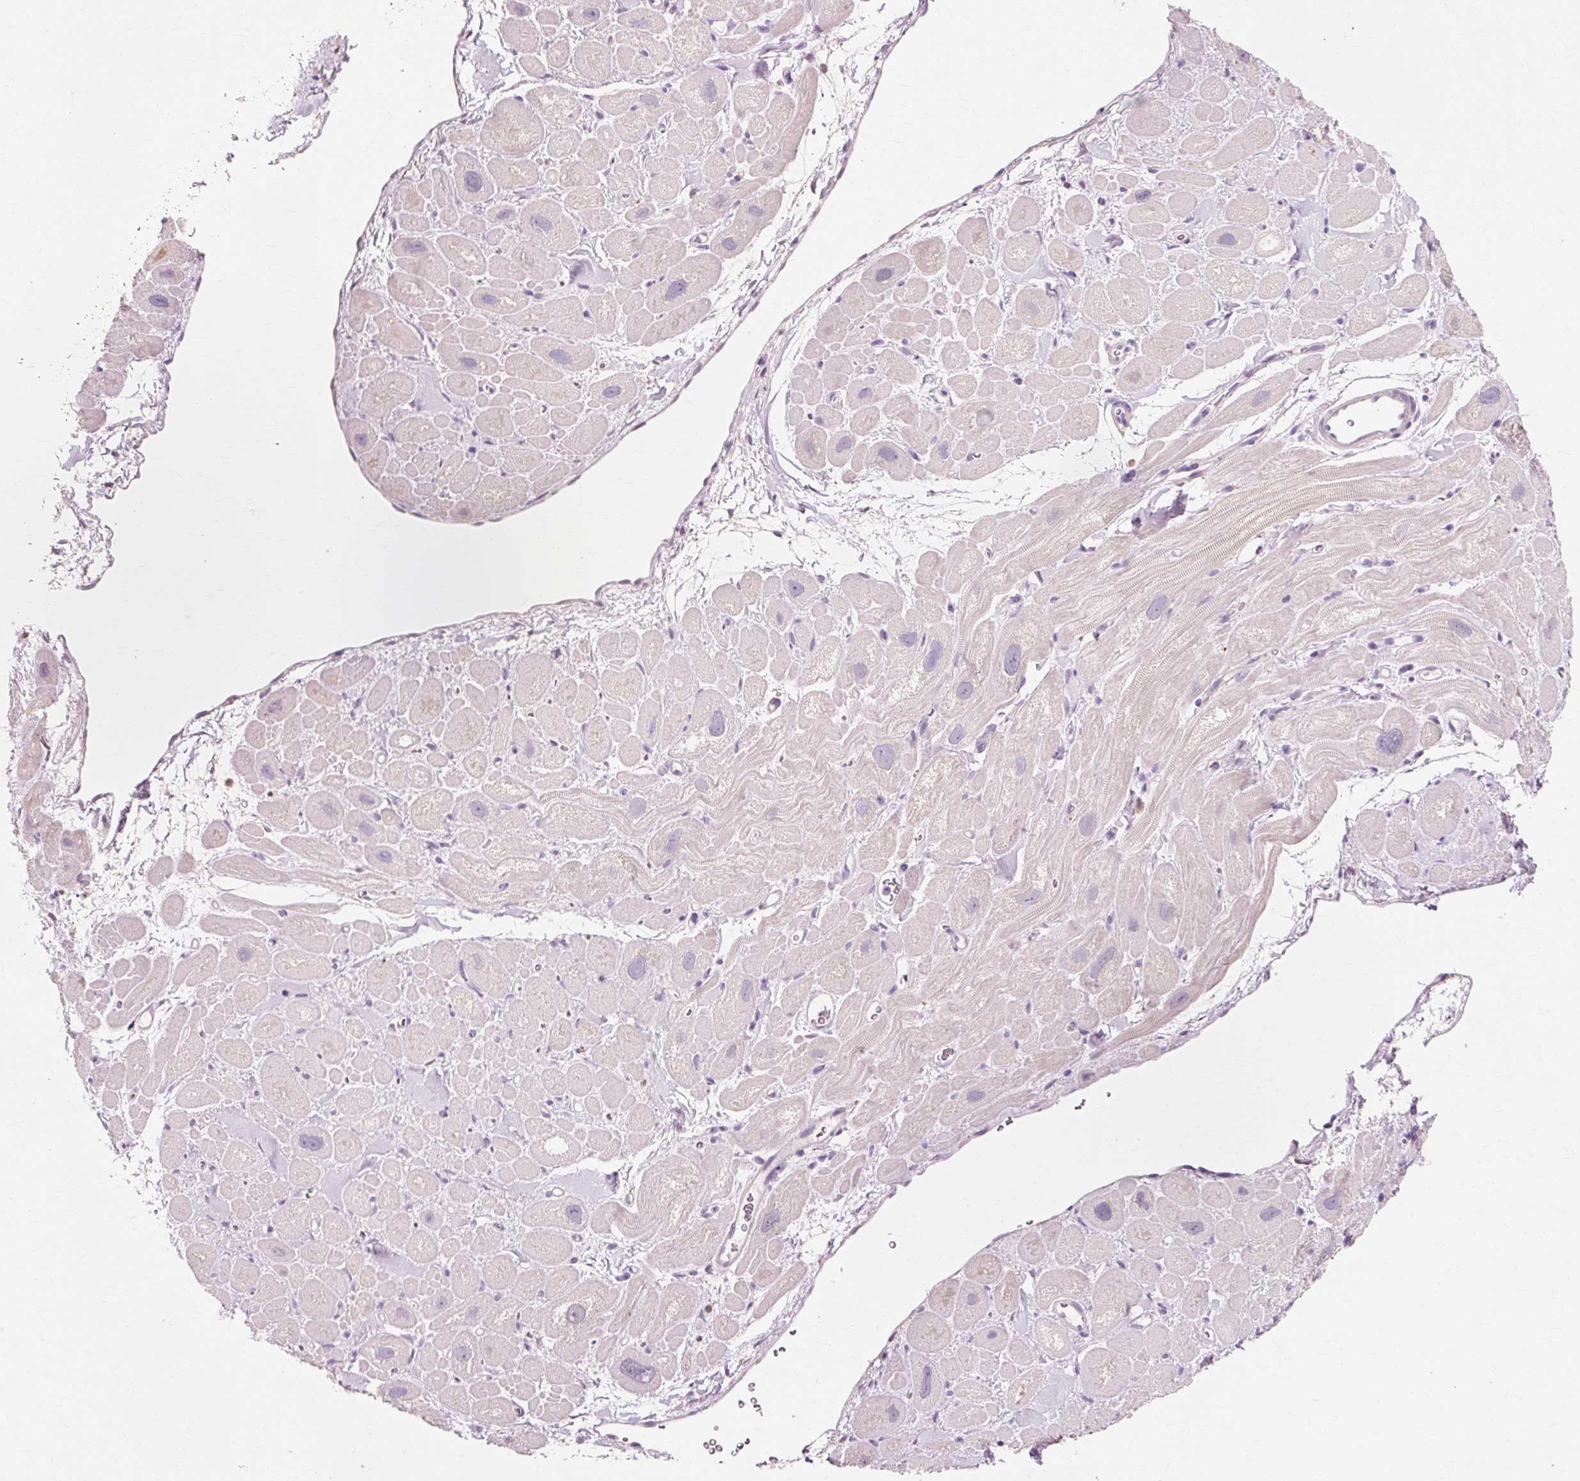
{"staining": {"intensity": "negative", "quantity": "none", "location": "none"}, "tissue": "heart muscle", "cell_type": "Cardiomyocytes", "image_type": "normal", "snomed": [{"axis": "morphology", "description": "Normal tissue, NOS"}, {"axis": "topography", "description": "Heart"}], "caption": "Immunohistochemistry of unremarkable heart muscle reveals no staining in cardiomyocytes.", "gene": "VN1R2", "patient": {"sex": "male", "age": 49}}